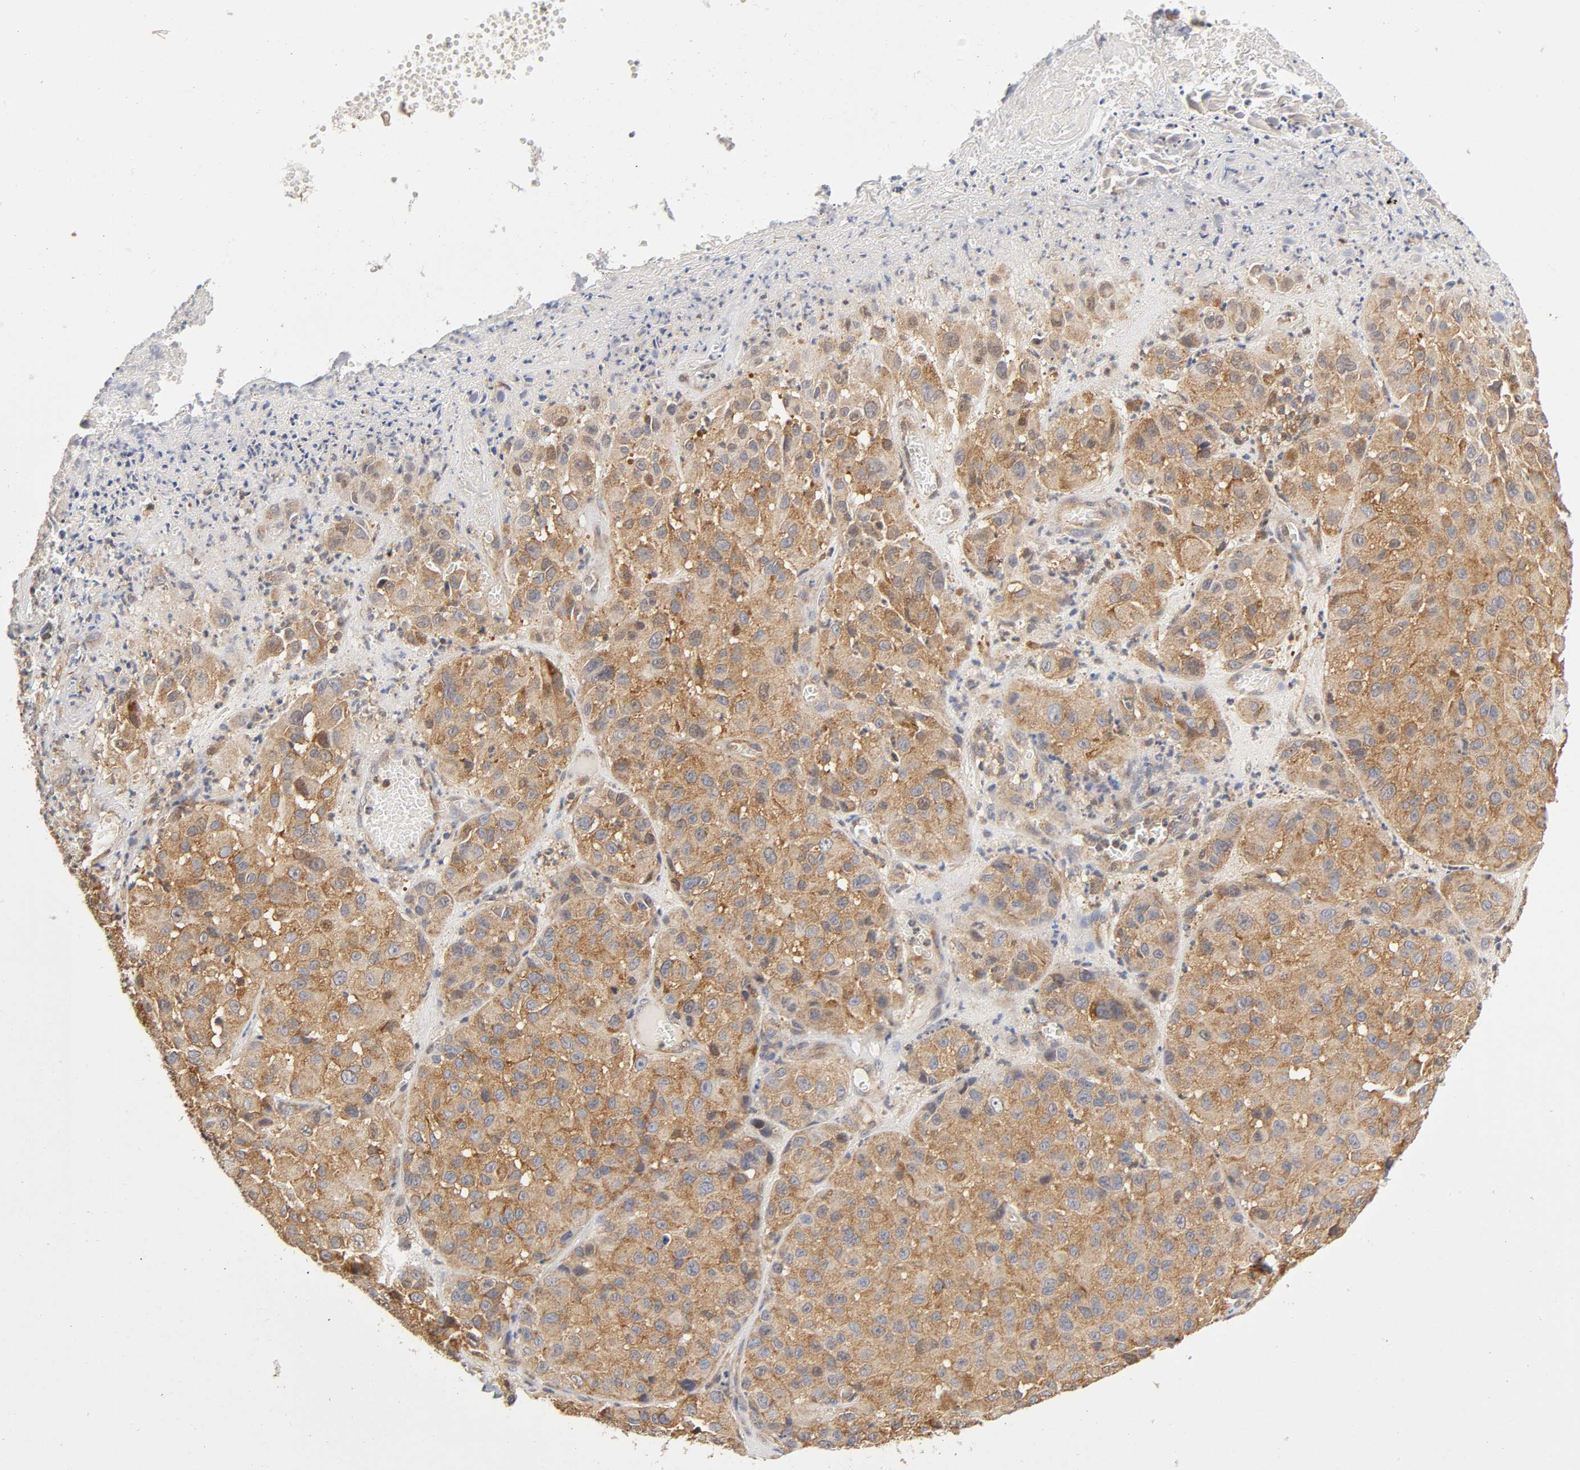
{"staining": {"intensity": "moderate", "quantity": ">75%", "location": "cytoplasmic/membranous"}, "tissue": "melanoma", "cell_type": "Tumor cells", "image_type": "cancer", "snomed": [{"axis": "morphology", "description": "Malignant melanoma, NOS"}, {"axis": "topography", "description": "Skin"}], "caption": "The immunohistochemical stain labels moderate cytoplasmic/membranous positivity in tumor cells of melanoma tissue.", "gene": "PAFAH1B1", "patient": {"sex": "female", "age": 21}}